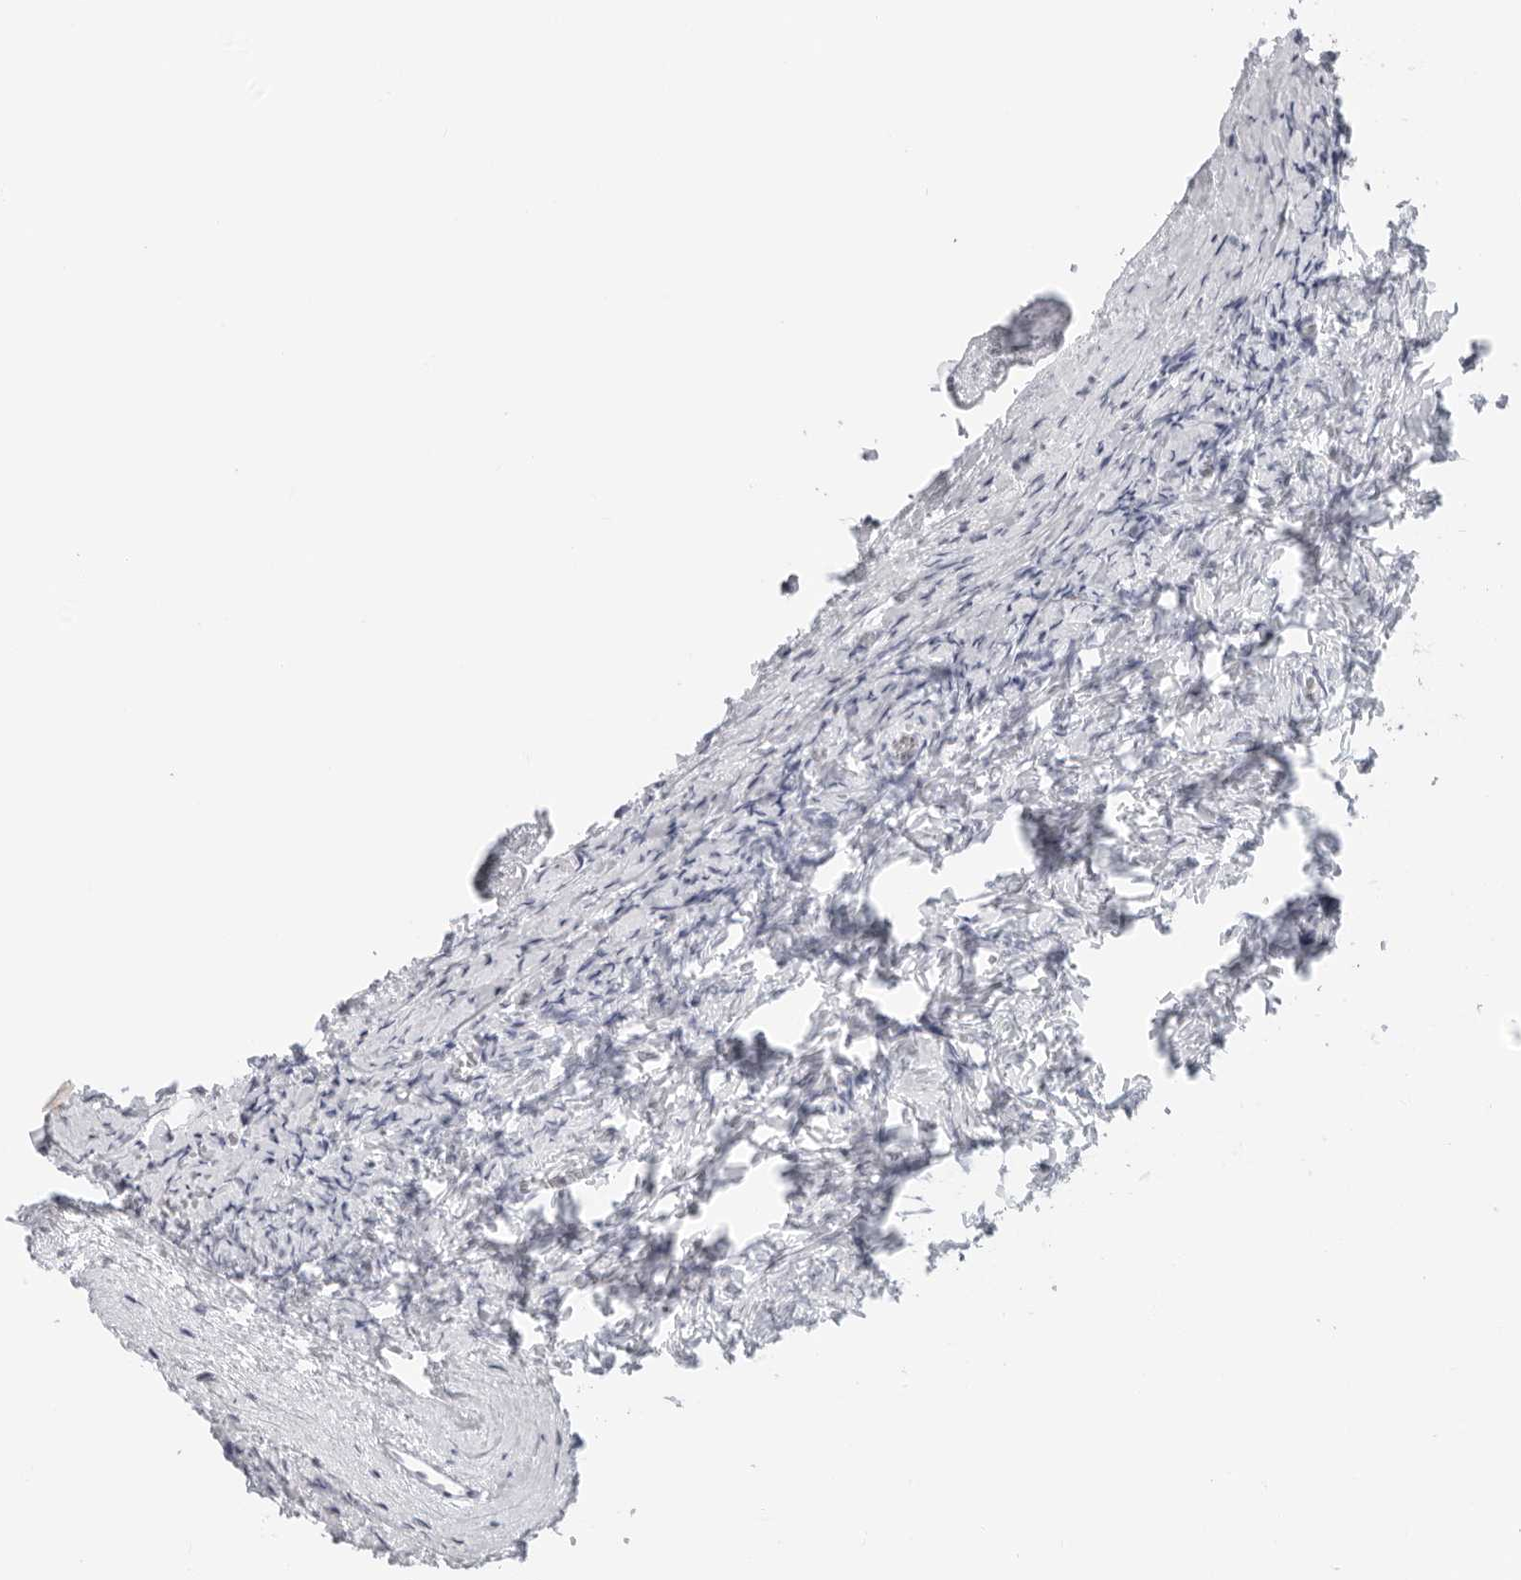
{"staining": {"intensity": "negative", "quantity": "none", "location": "none"}, "tissue": "ovary", "cell_type": "Follicle cells", "image_type": "normal", "snomed": [{"axis": "morphology", "description": "Normal tissue, NOS"}, {"axis": "topography", "description": "Ovary"}], "caption": "Follicle cells show no significant expression in benign ovary.", "gene": "FLG2", "patient": {"sex": "female", "age": 27}}